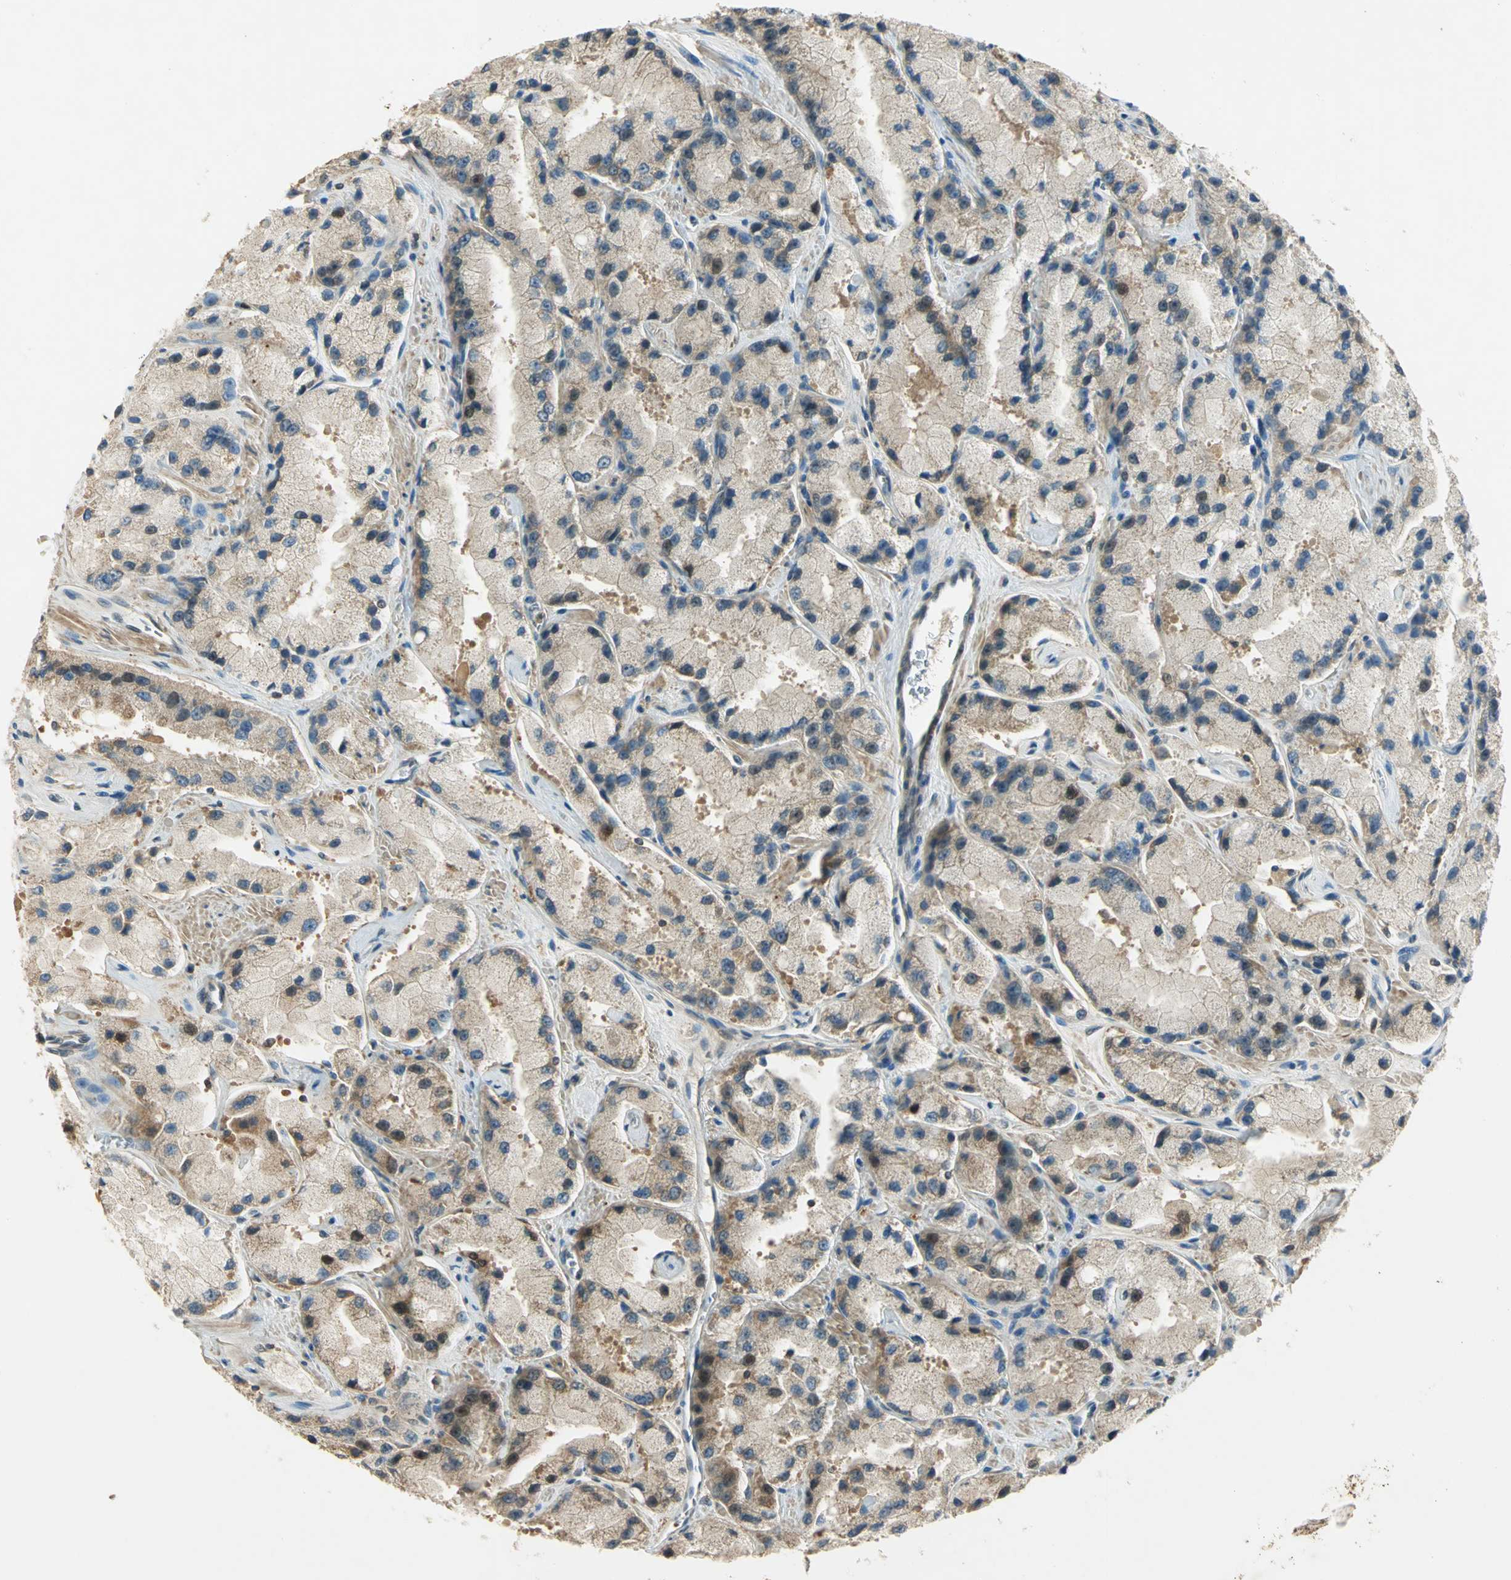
{"staining": {"intensity": "weak", "quantity": "25%-75%", "location": "cytoplasmic/membranous,nuclear"}, "tissue": "prostate cancer", "cell_type": "Tumor cells", "image_type": "cancer", "snomed": [{"axis": "morphology", "description": "Adenocarcinoma, High grade"}, {"axis": "topography", "description": "Prostate"}], "caption": "Tumor cells demonstrate low levels of weak cytoplasmic/membranous and nuclear expression in about 25%-75% of cells in human prostate cancer (adenocarcinoma (high-grade)).", "gene": "BIRC2", "patient": {"sex": "male", "age": 58}}